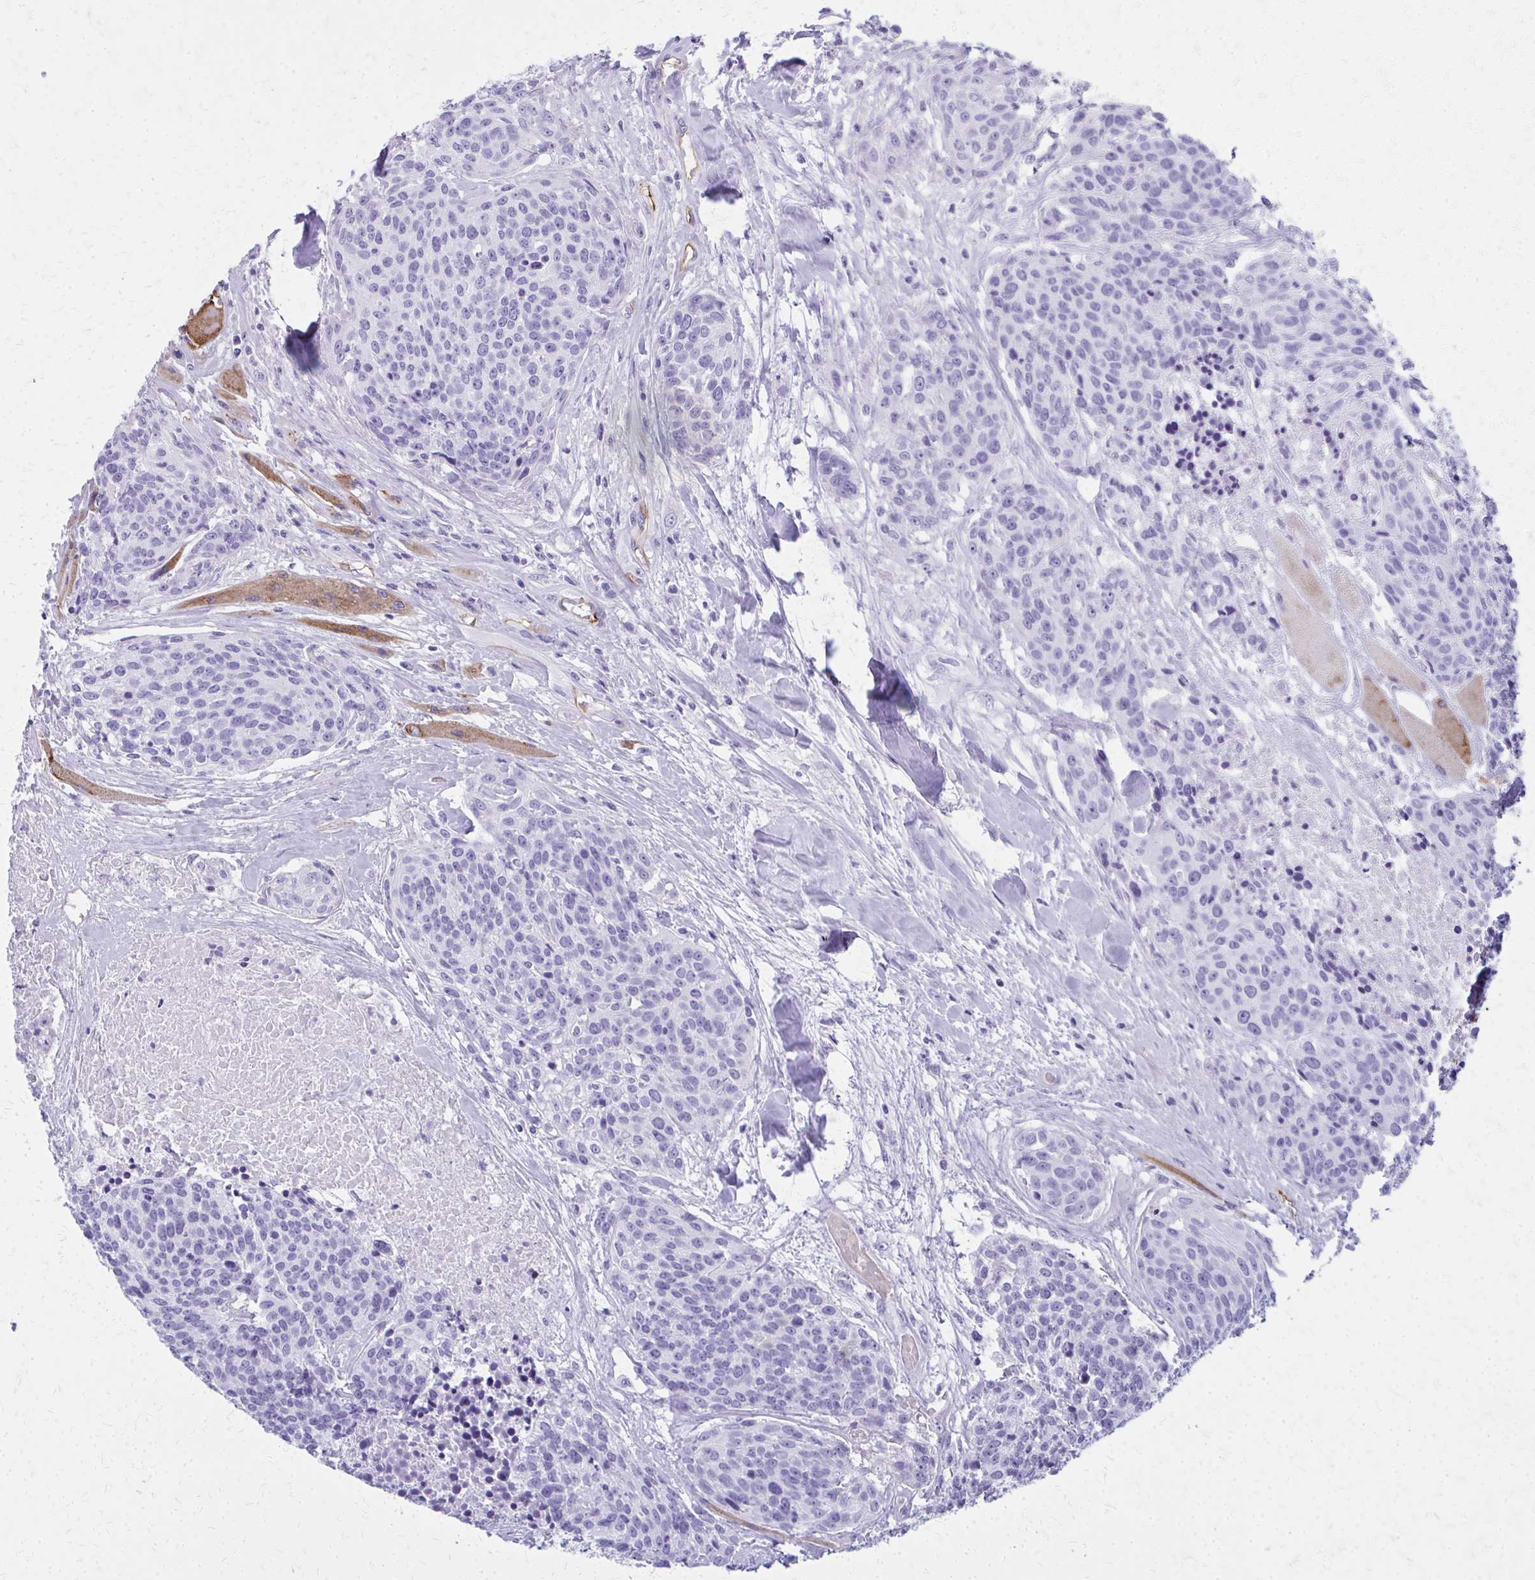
{"staining": {"intensity": "negative", "quantity": "none", "location": "none"}, "tissue": "head and neck cancer", "cell_type": "Tumor cells", "image_type": "cancer", "snomed": [{"axis": "morphology", "description": "Squamous cell carcinoma, NOS"}, {"axis": "topography", "description": "Oral tissue"}, {"axis": "topography", "description": "Head-Neck"}], "caption": "Tumor cells show no significant staining in squamous cell carcinoma (head and neck).", "gene": "TPSG1", "patient": {"sex": "male", "age": 64}}